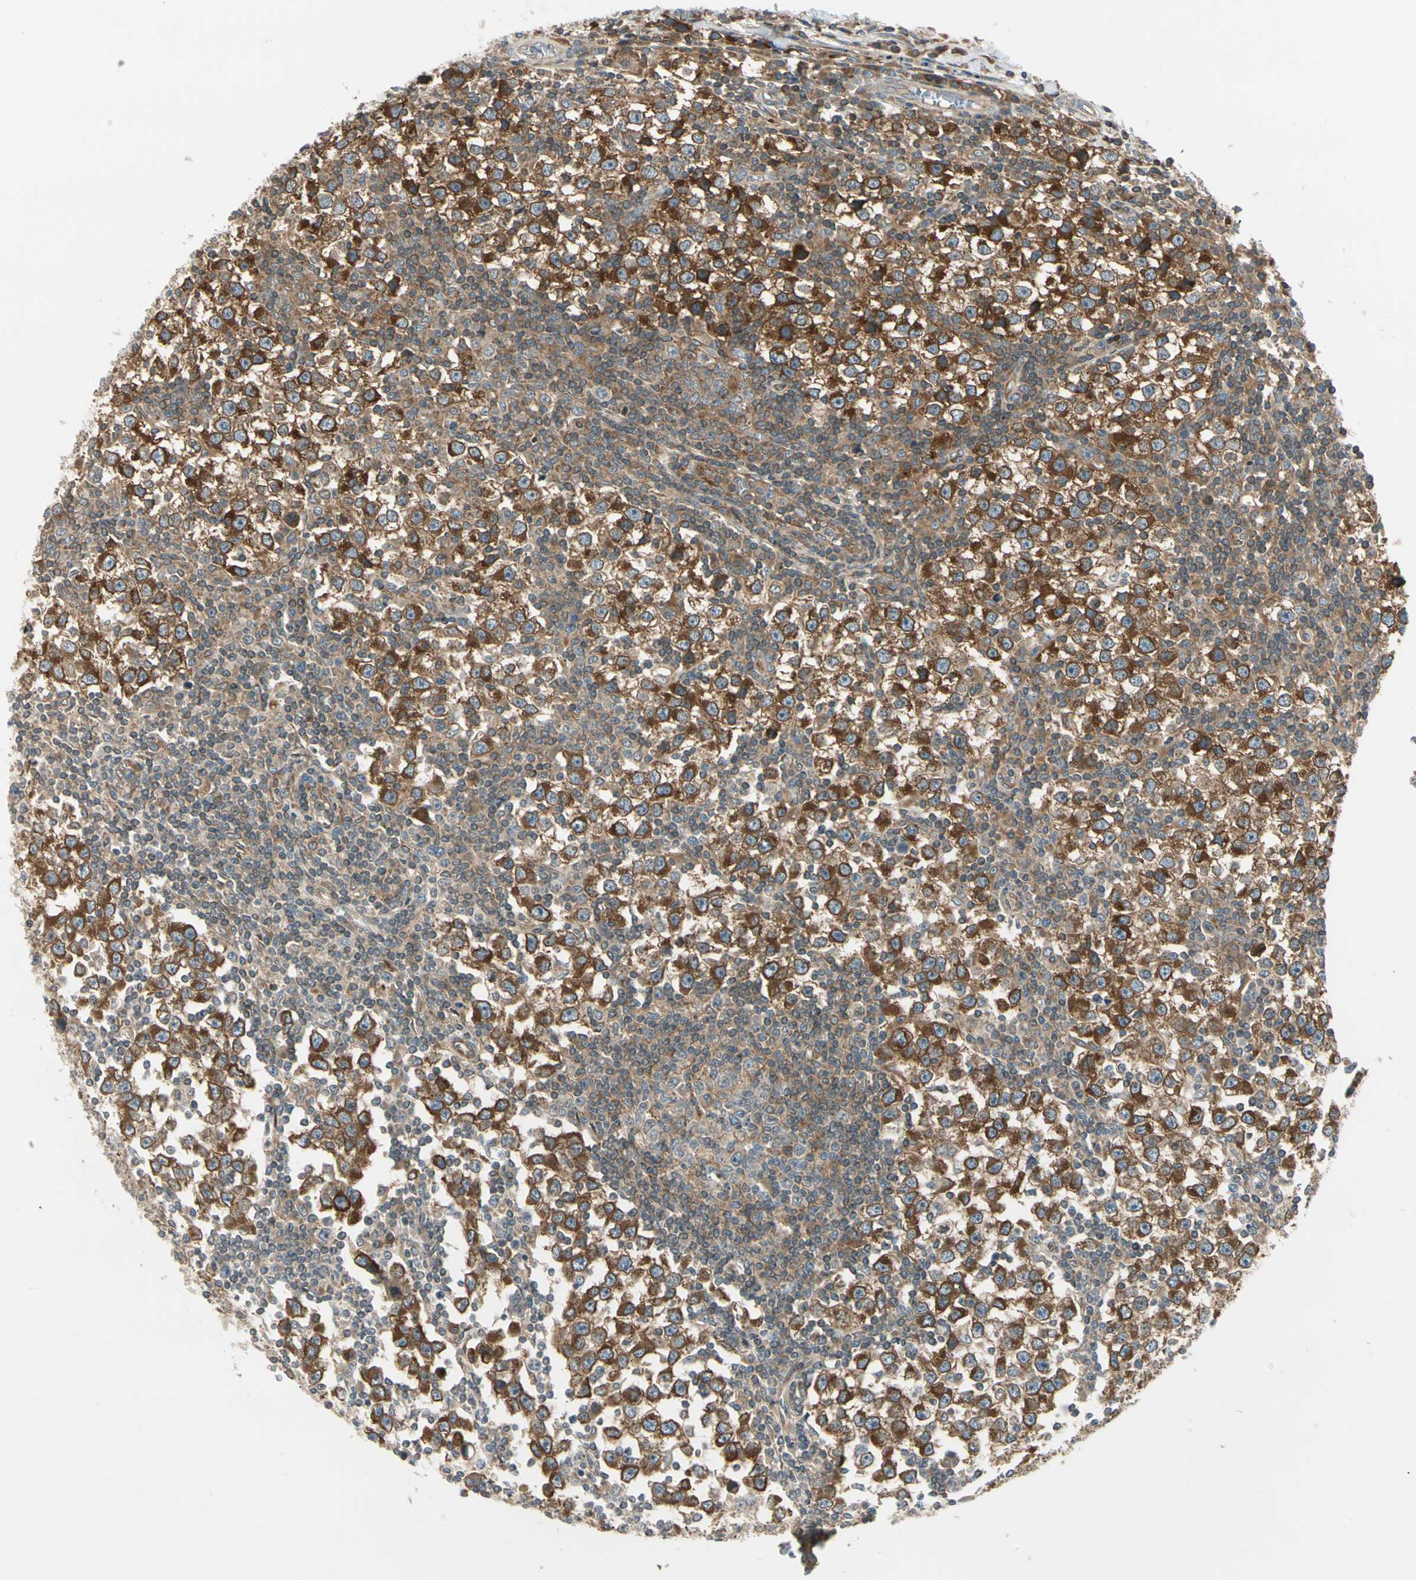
{"staining": {"intensity": "strong", "quantity": ">75%", "location": "cytoplasmic/membranous"}, "tissue": "testis cancer", "cell_type": "Tumor cells", "image_type": "cancer", "snomed": [{"axis": "morphology", "description": "Seminoma, NOS"}, {"axis": "topography", "description": "Testis"}], "caption": "Seminoma (testis) stained for a protein (brown) displays strong cytoplasmic/membranous positive expression in approximately >75% of tumor cells.", "gene": "TRIO", "patient": {"sex": "male", "age": 65}}